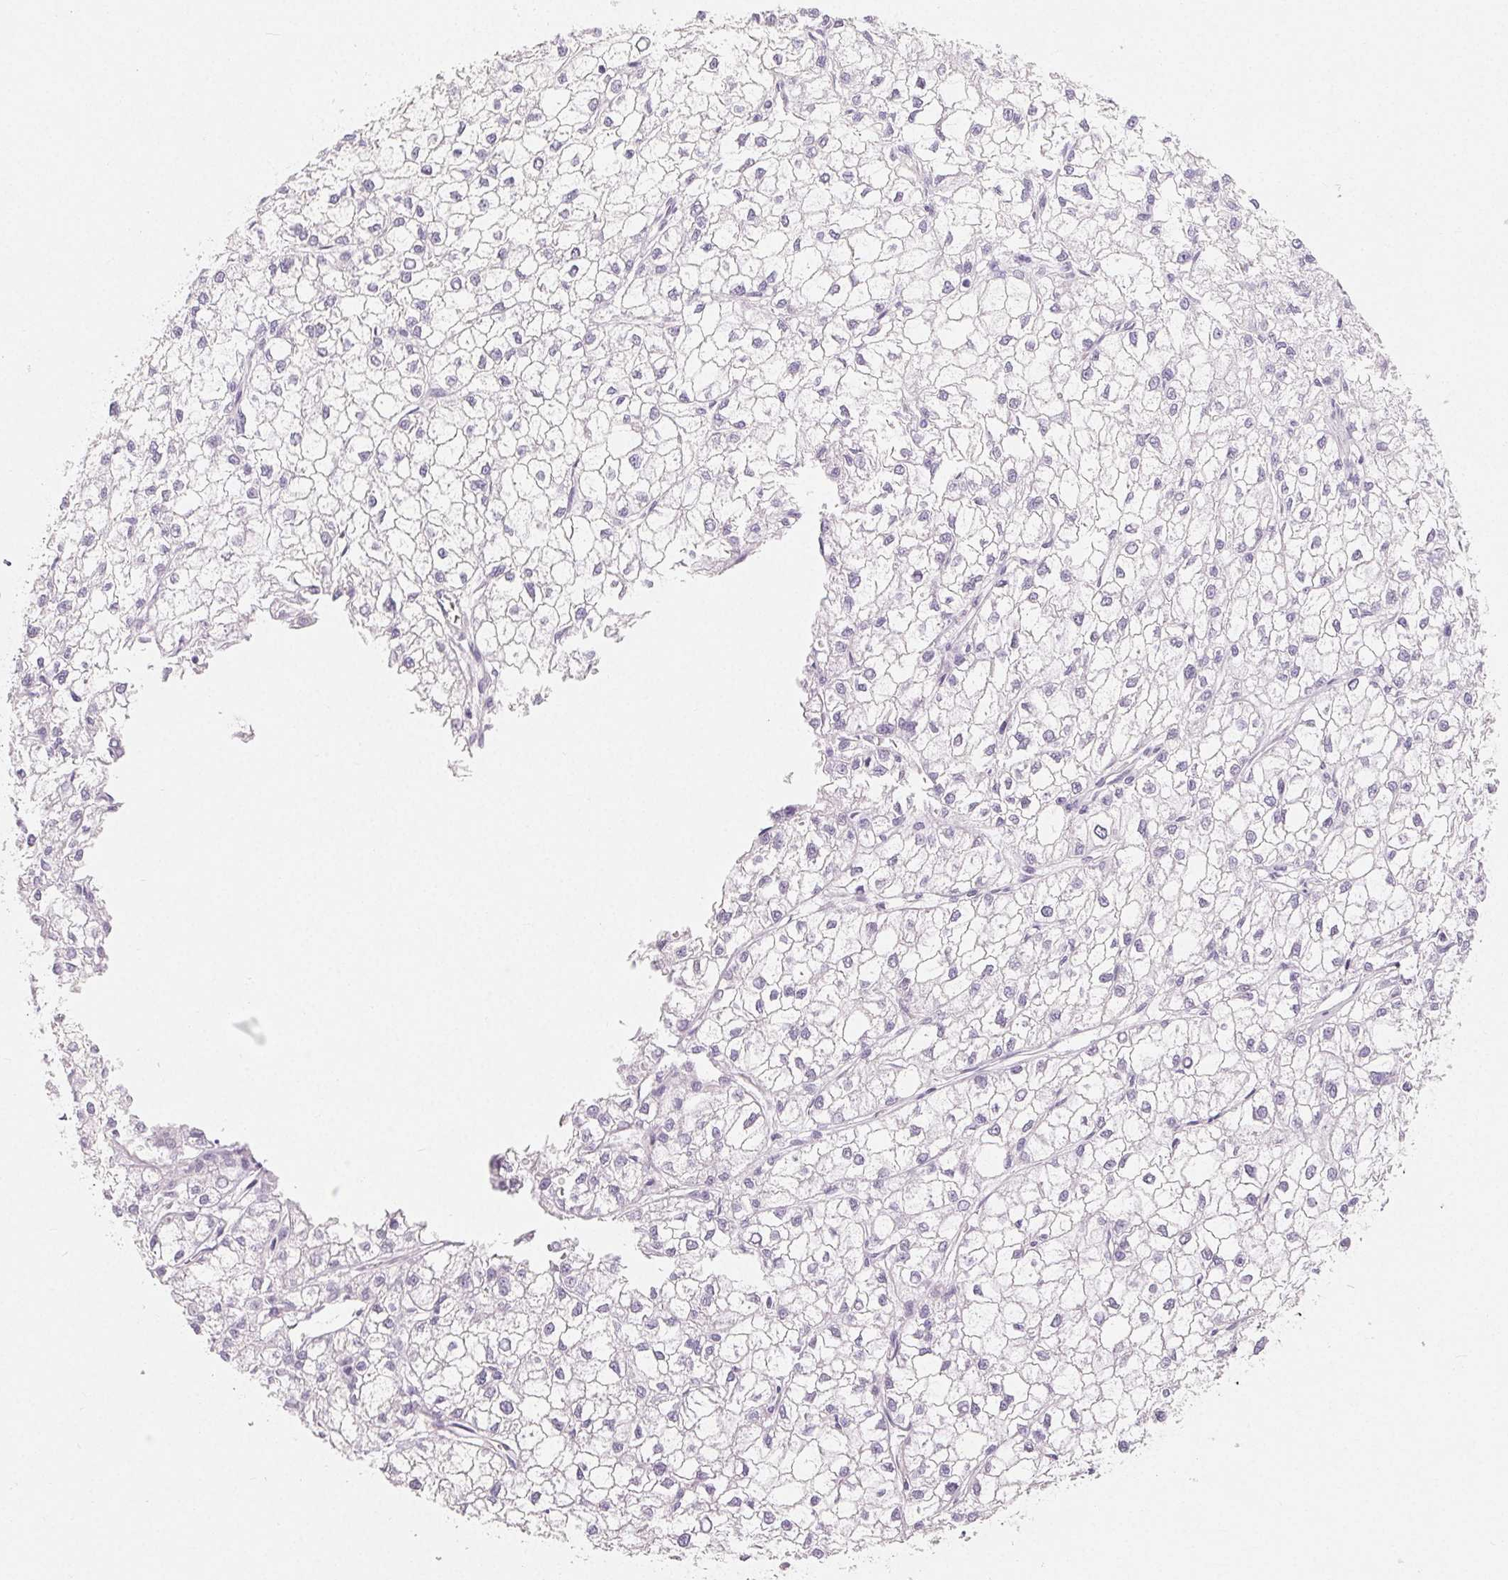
{"staining": {"intensity": "negative", "quantity": "none", "location": "none"}, "tissue": "liver cancer", "cell_type": "Tumor cells", "image_type": "cancer", "snomed": [{"axis": "morphology", "description": "Carcinoma, Hepatocellular, NOS"}, {"axis": "topography", "description": "Liver"}], "caption": "The micrograph displays no staining of tumor cells in hepatocellular carcinoma (liver).", "gene": "MIOX", "patient": {"sex": "female", "age": 43}}